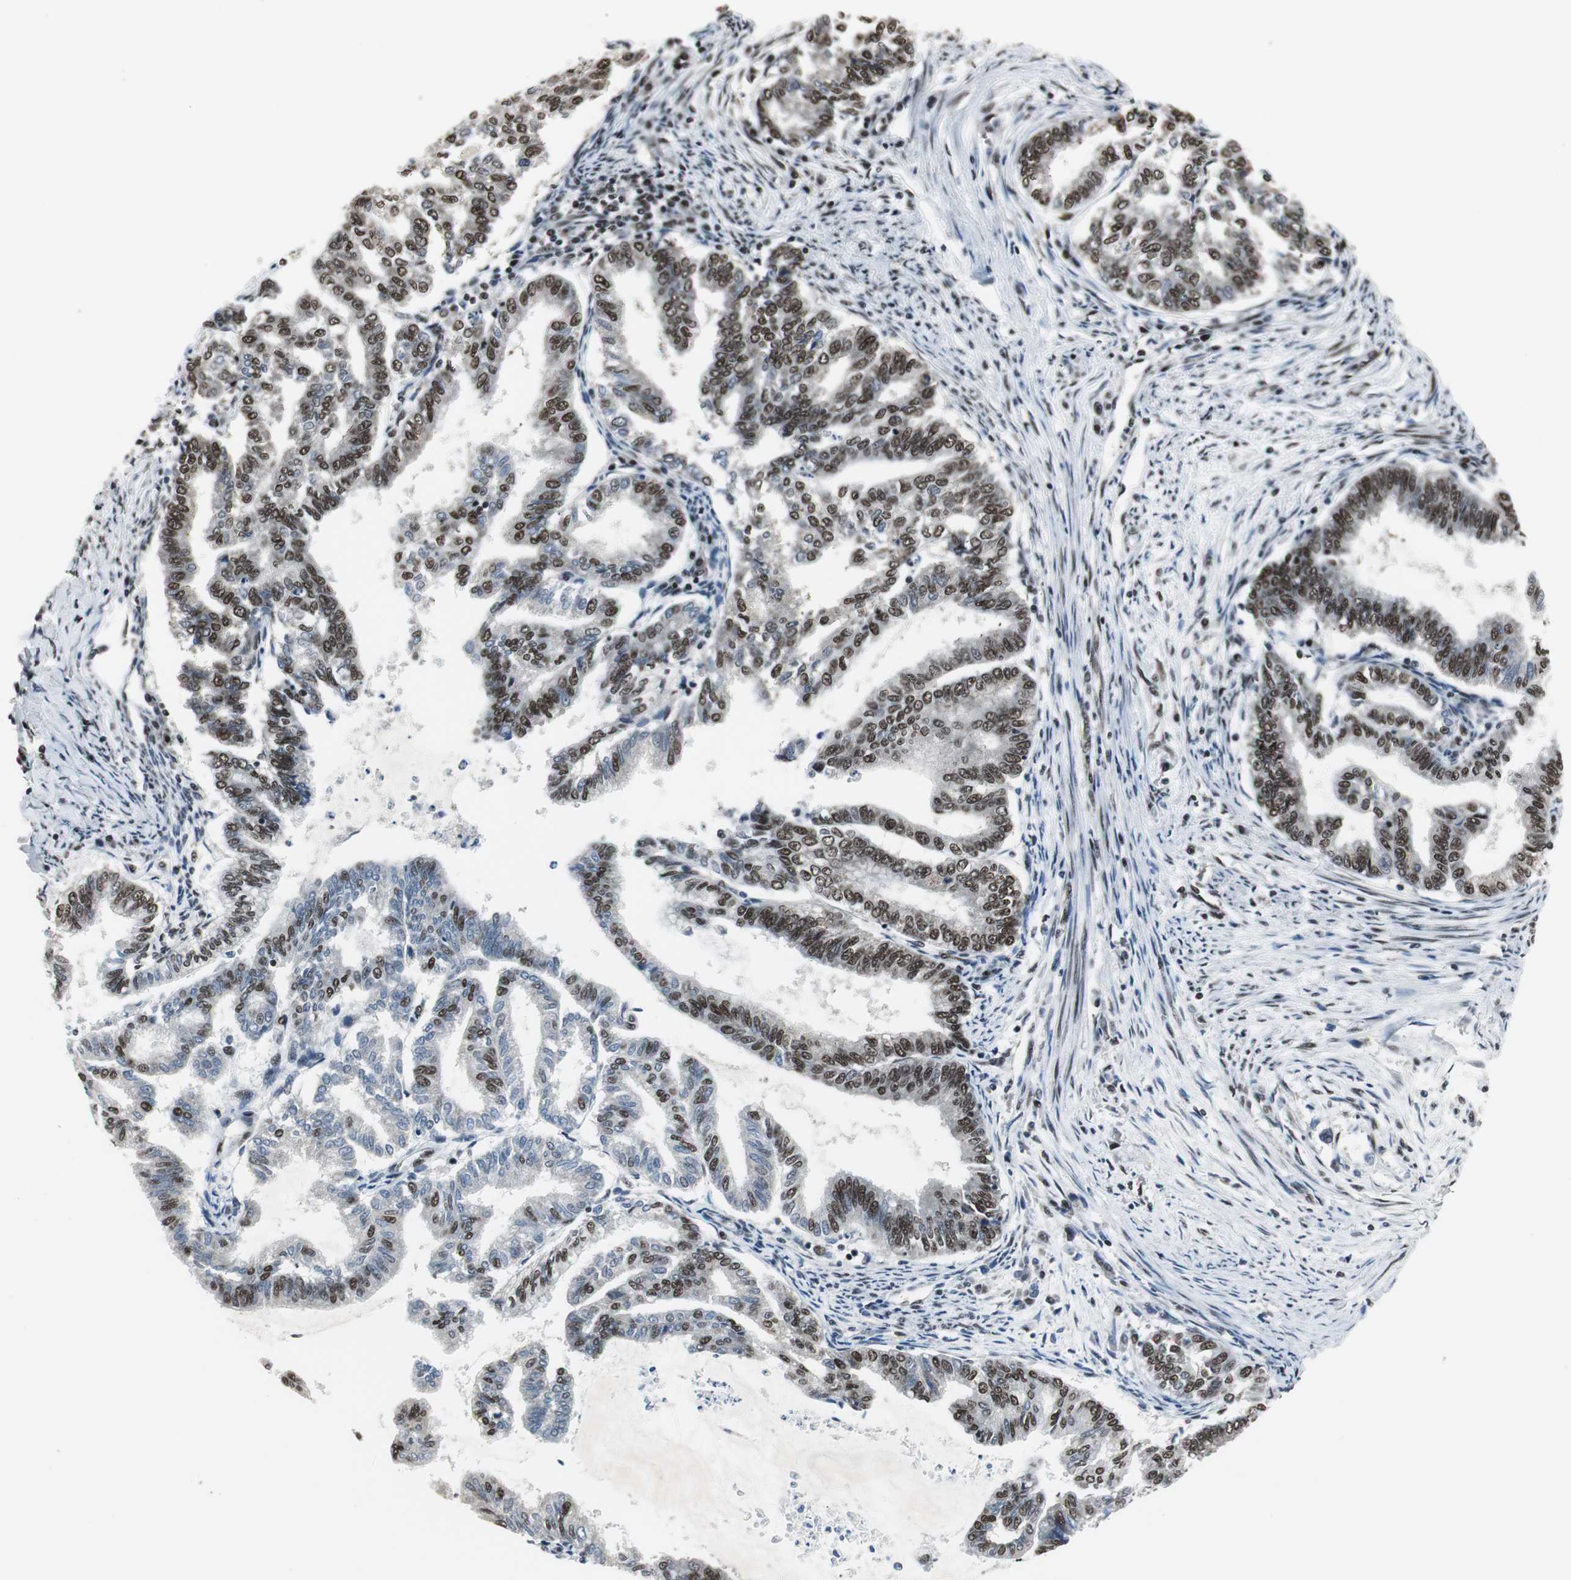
{"staining": {"intensity": "strong", "quantity": "25%-75%", "location": "nuclear"}, "tissue": "endometrial cancer", "cell_type": "Tumor cells", "image_type": "cancer", "snomed": [{"axis": "morphology", "description": "Adenocarcinoma, NOS"}, {"axis": "topography", "description": "Endometrium"}], "caption": "Endometrial adenocarcinoma stained with immunohistochemistry (IHC) demonstrates strong nuclear staining in about 25%-75% of tumor cells.", "gene": "CDK9", "patient": {"sex": "female", "age": 79}}